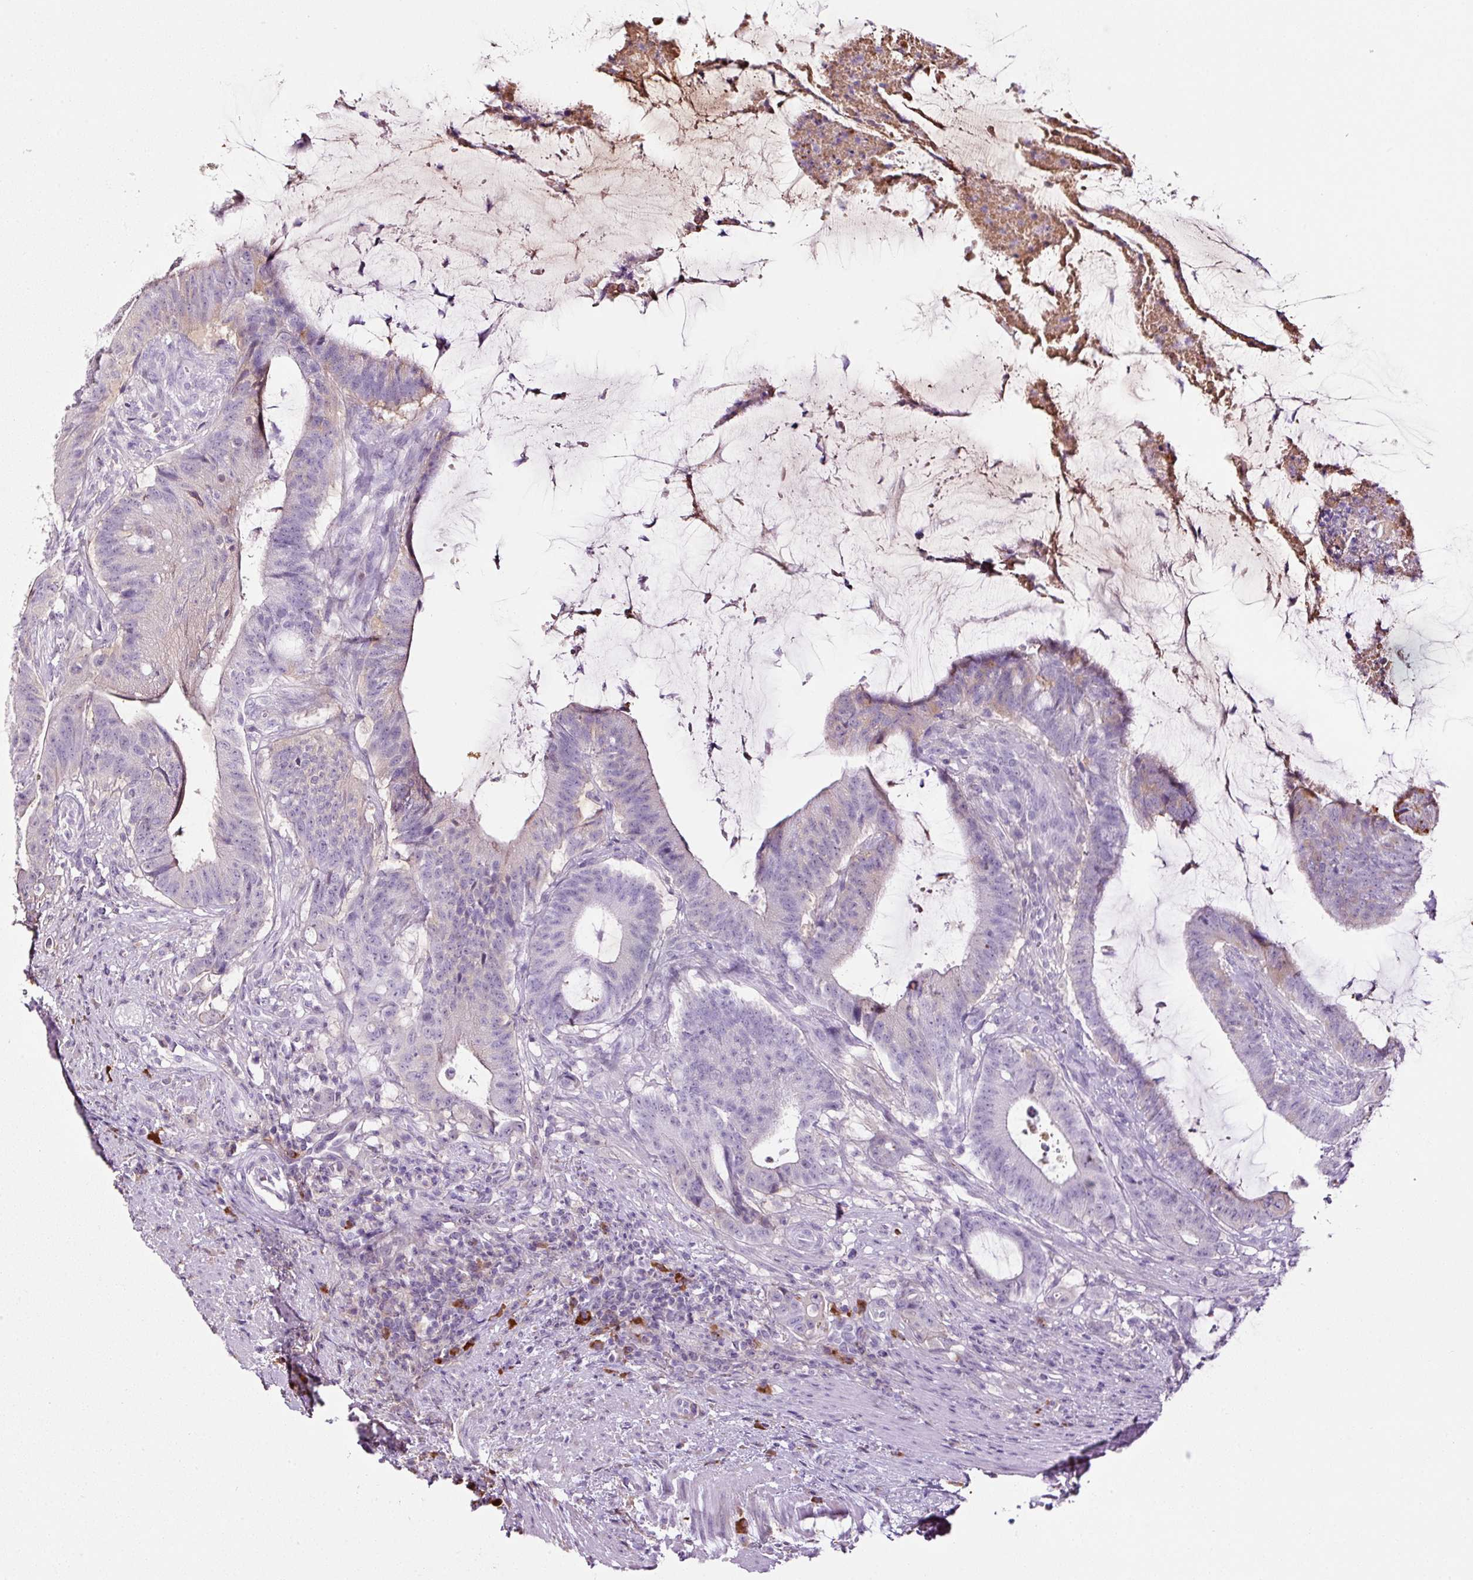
{"staining": {"intensity": "negative", "quantity": "none", "location": "none"}, "tissue": "colorectal cancer", "cell_type": "Tumor cells", "image_type": "cancer", "snomed": [{"axis": "morphology", "description": "Adenocarcinoma, NOS"}, {"axis": "topography", "description": "Colon"}], "caption": "DAB (3,3'-diaminobenzidine) immunohistochemical staining of colorectal cancer (adenocarcinoma) reveals no significant expression in tumor cells.", "gene": "KLF1", "patient": {"sex": "female", "age": 43}}